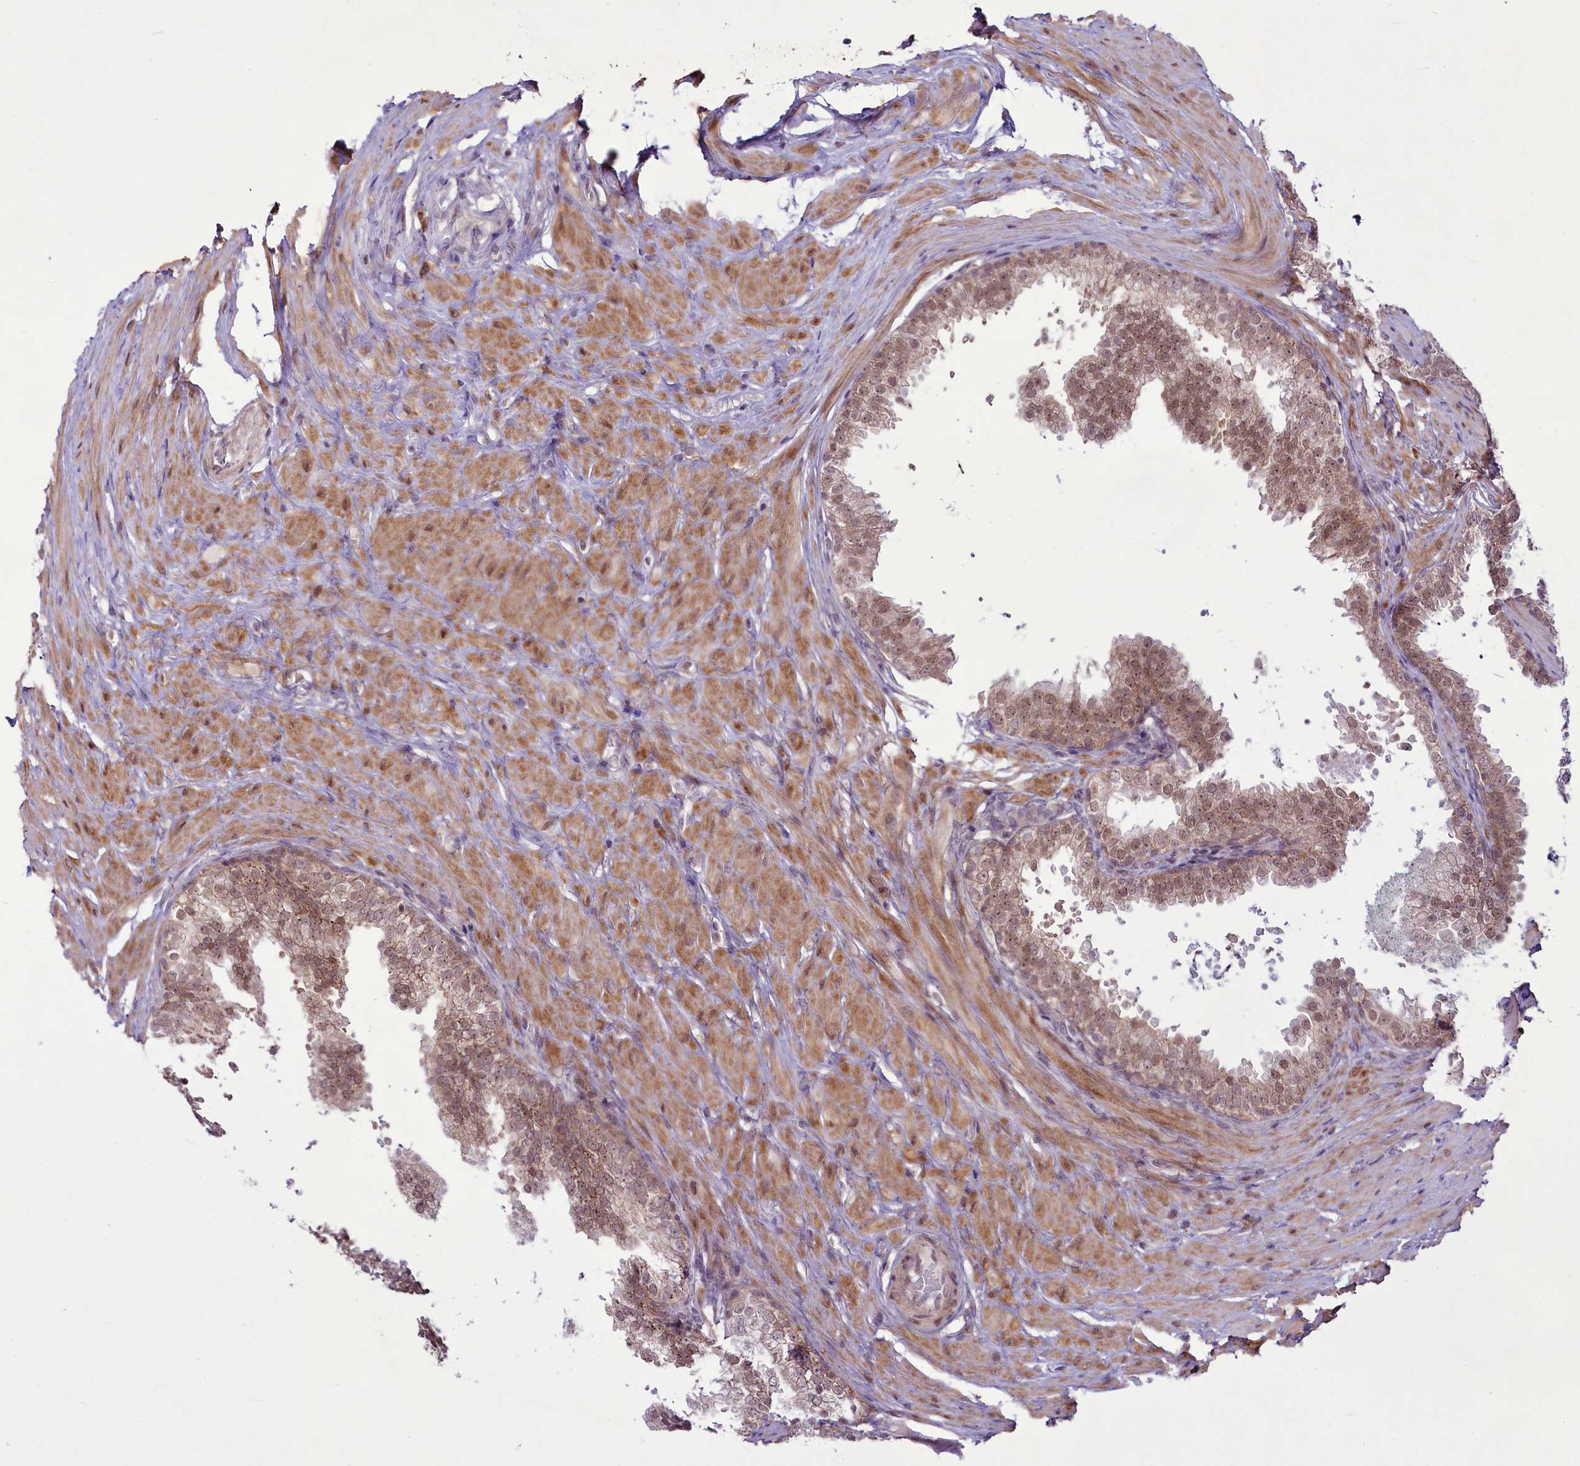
{"staining": {"intensity": "moderate", "quantity": "25%-75%", "location": "nuclear"}, "tissue": "prostate", "cell_type": "Glandular cells", "image_type": "normal", "snomed": [{"axis": "morphology", "description": "Normal tissue, NOS"}, {"axis": "topography", "description": "Prostate"}], "caption": "Immunohistochemical staining of unremarkable prostate demonstrates medium levels of moderate nuclear expression in about 25%-75% of glandular cells. (Stains: DAB (3,3'-diaminobenzidine) in brown, nuclei in blue, Microscopy: brightfield microscopy at high magnification).", "gene": "RSBN1", "patient": {"sex": "male", "age": 60}}